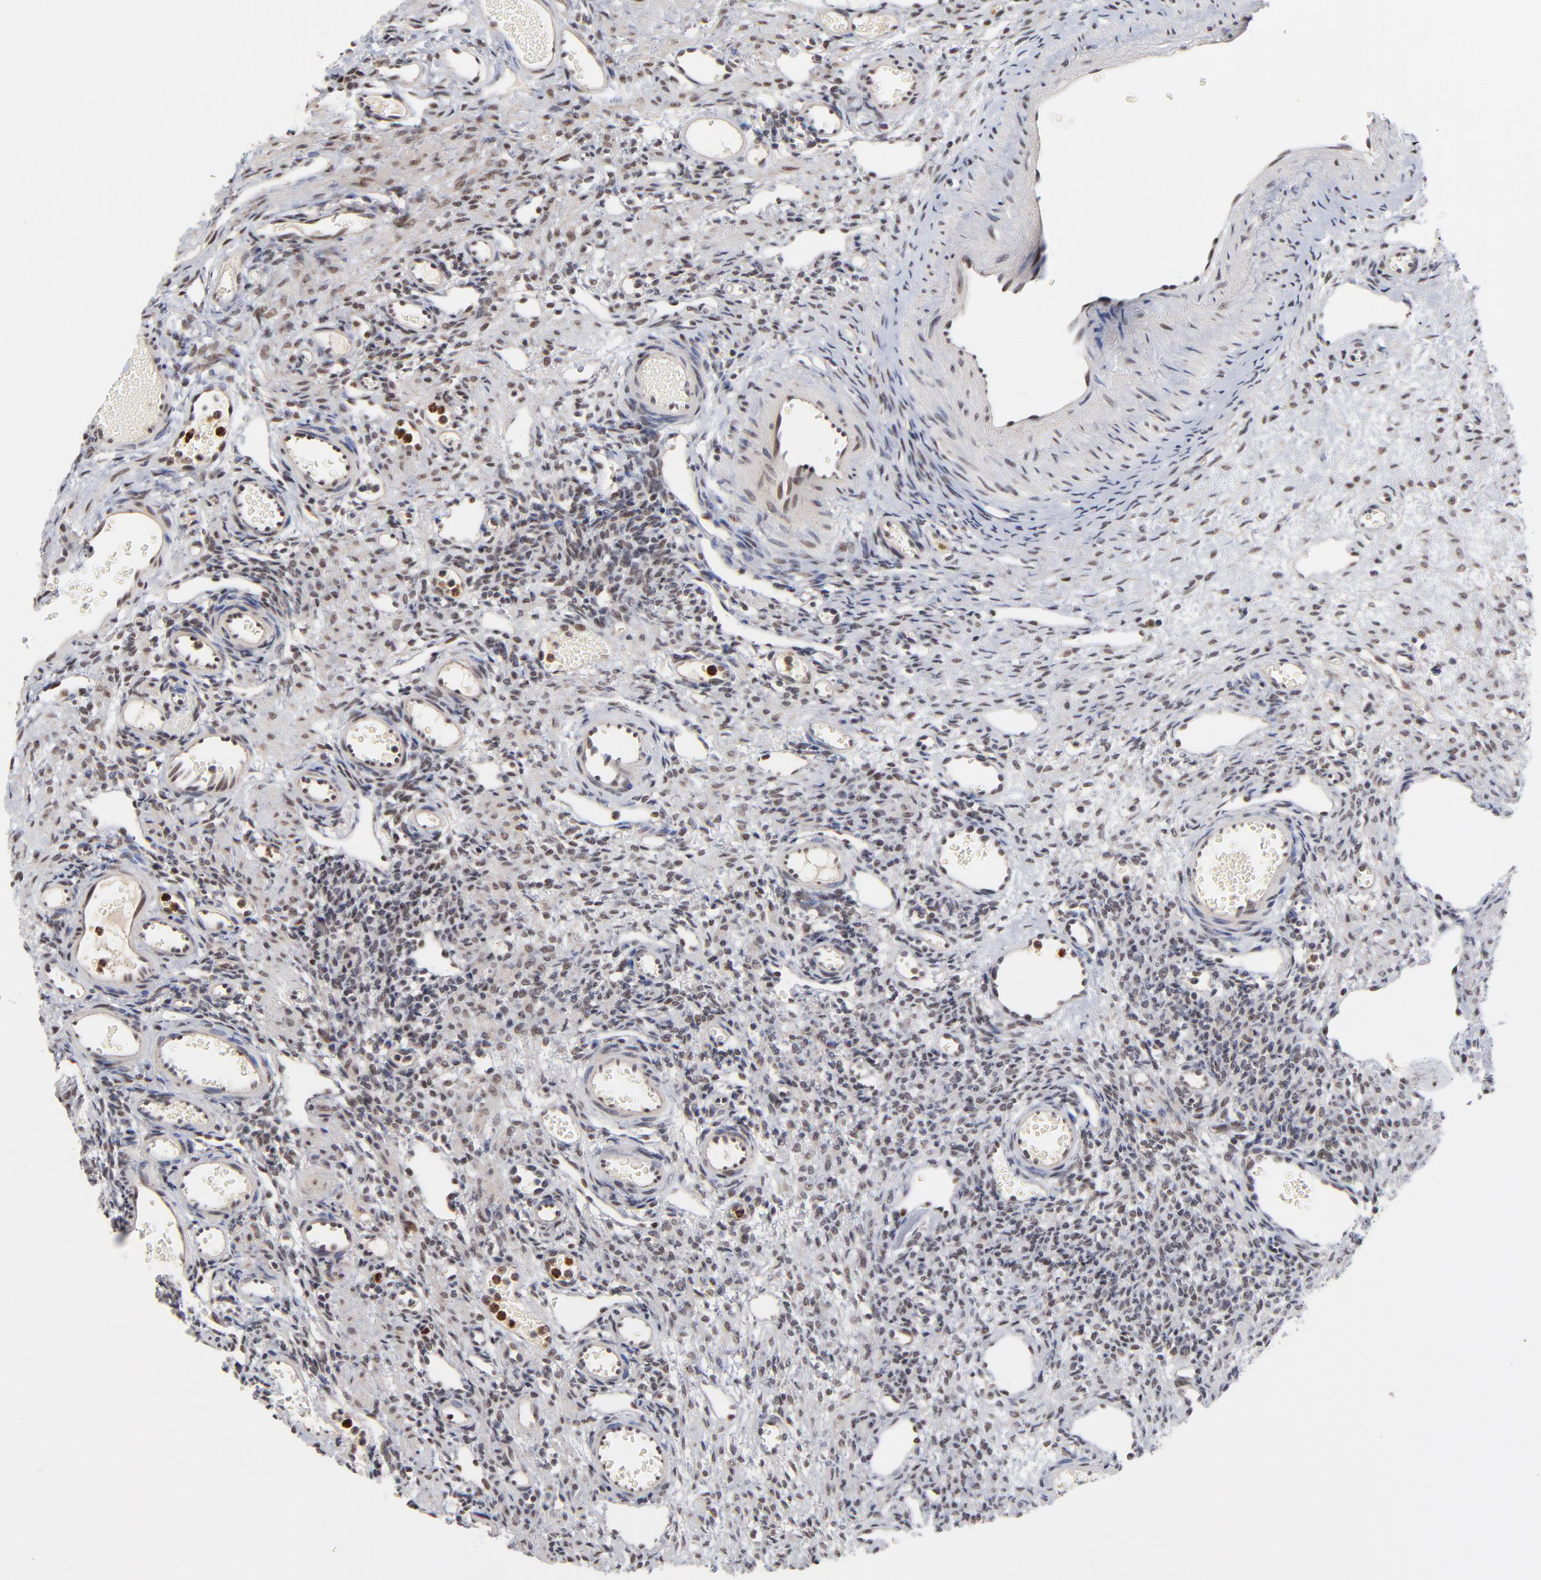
{"staining": {"intensity": "weak", "quantity": "25%-75%", "location": "nuclear"}, "tissue": "ovary", "cell_type": "Ovarian stroma cells", "image_type": "normal", "snomed": [{"axis": "morphology", "description": "Normal tissue, NOS"}, {"axis": "topography", "description": "Ovary"}], "caption": "IHC histopathology image of benign ovary: human ovary stained using IHC displays low levels of weak protein expression localized specifically in the nuclear of ovarian stroma cells, appearing as a nuclear brown color.", "gene": "ZNF419", "patient": {"sex": "female", "age": 33}}